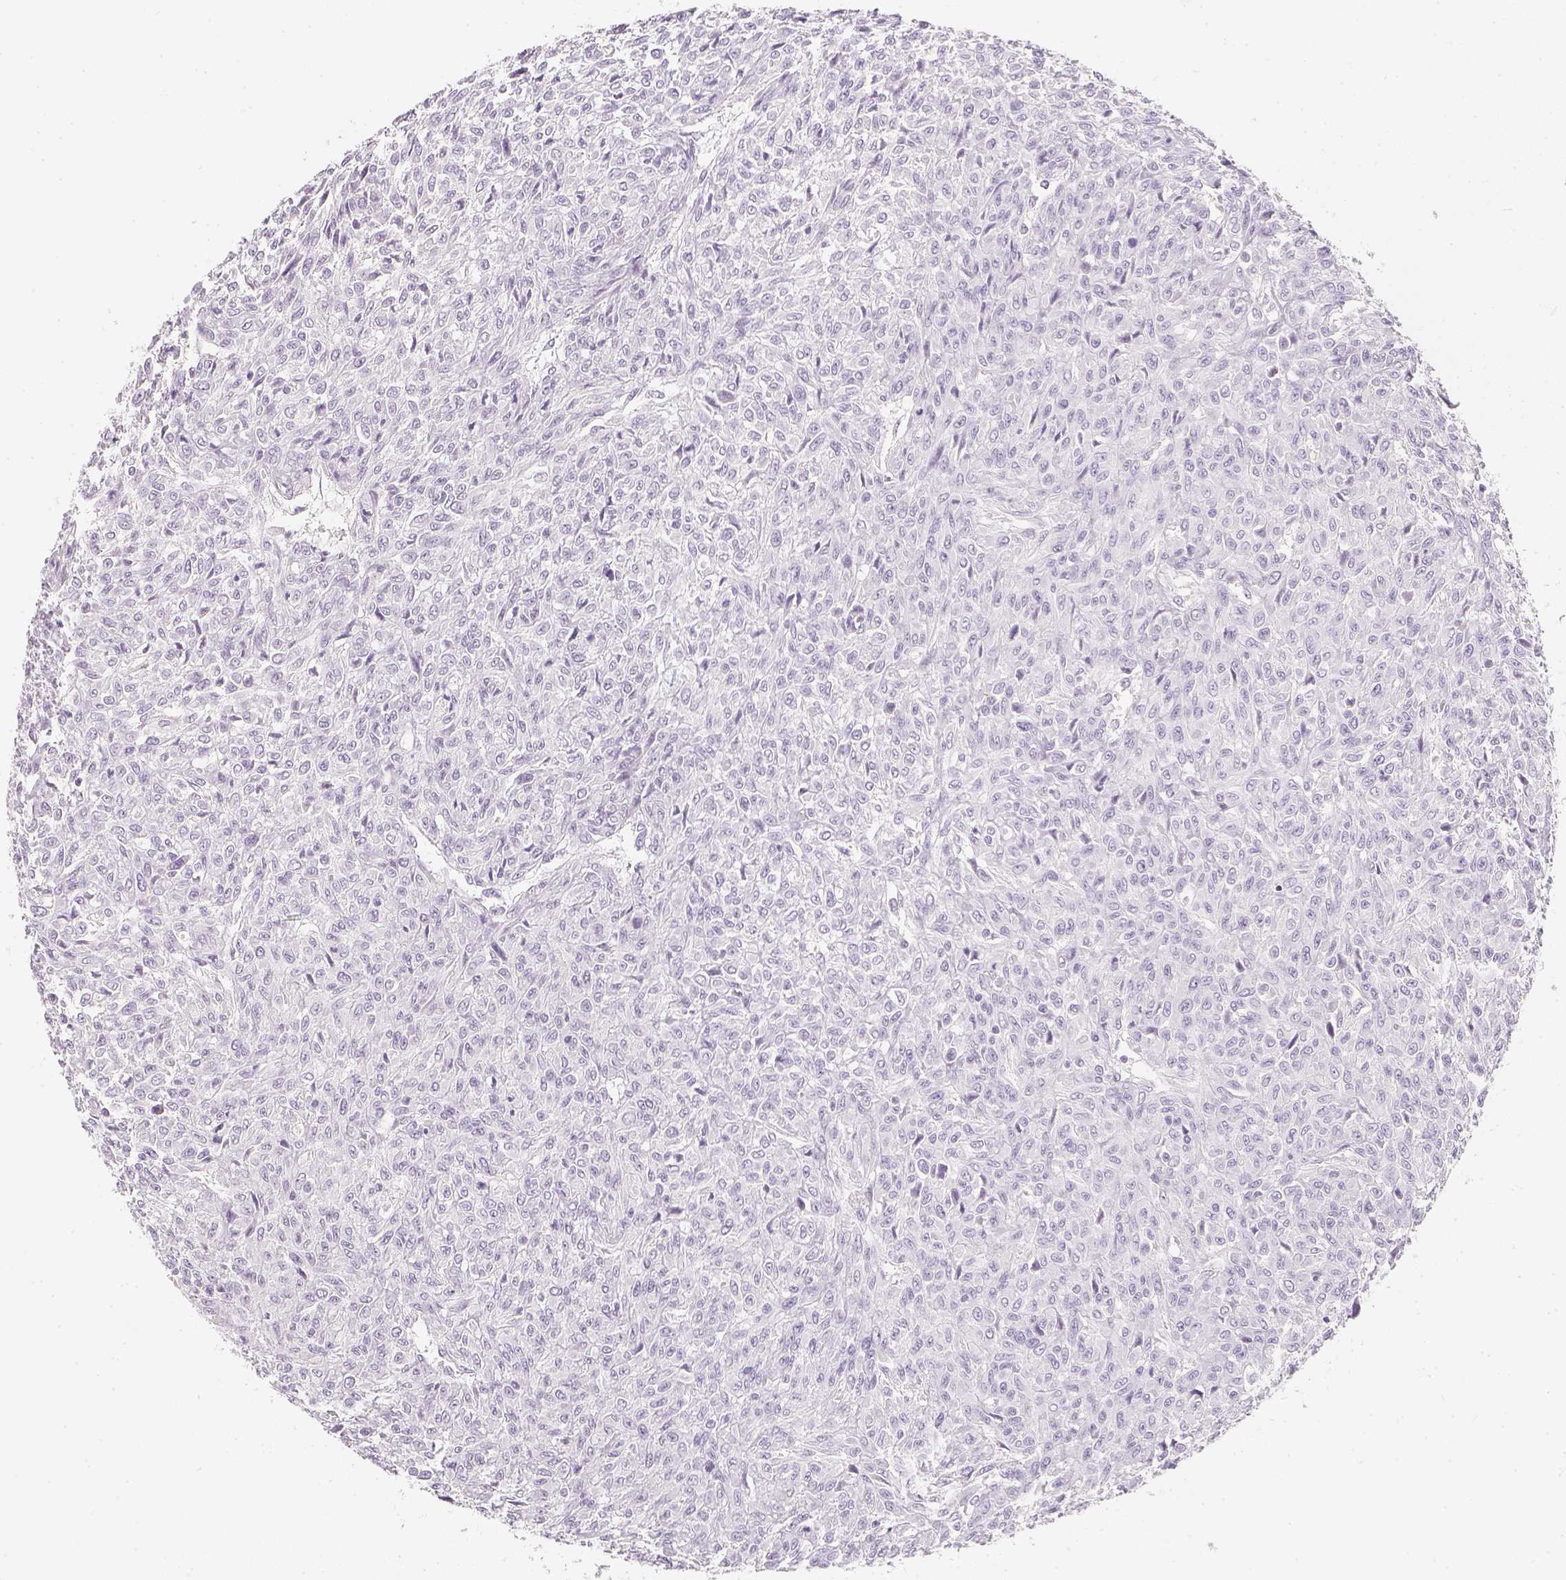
{"staining": {"intensity": "negative", "quantity": "none", "location": "none"}, "tissue": "renal cancer", "cell_type": "Tumor cells", "image_type": "cancer", "snomed": [{"axis": "morphology", "description": "Adenocarcinoma, NOS"}, {"axis": "topography", "description": "Kidney"}], "caption": "This is an IHC micrograph of adenocarcinoma (renal). There is no expression in tumor cells.", "gene": "SLC18A1", "patient": {"sex": "male", "age": 58}}